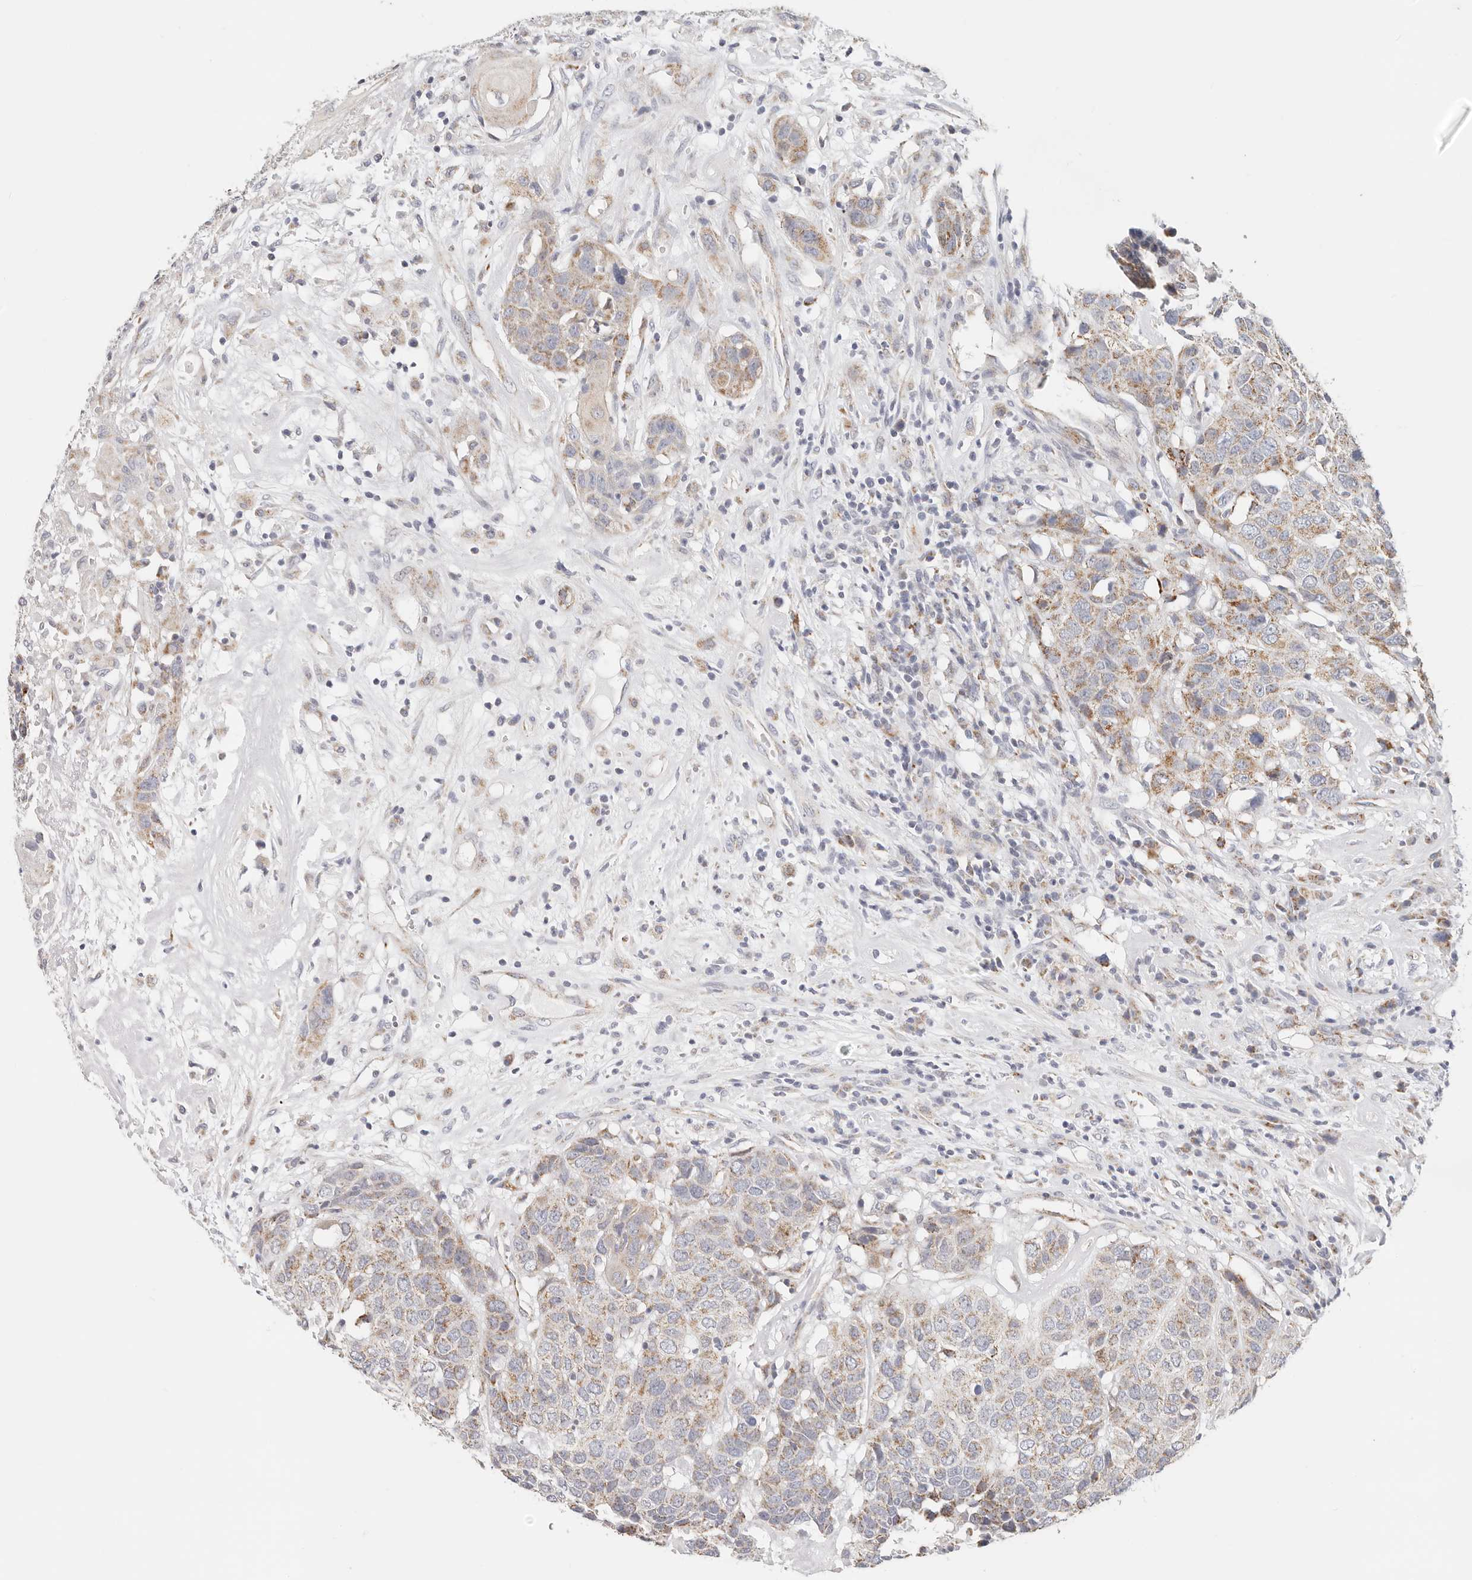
{"staining": {"intensity": "moderate", "quantity": ">75%", "location": "cytoplasmic/membranous"}, "tissue": "head and neck cancer", "cell_type": "Tumor cells", "image_type": "cancer", "snomed": [{"axis": "morphology", "description": "Squamous cell carcinoma, NOS"}, {"axis": "topography", "description": "Head-Neck"}], "caption": "Human head and neck cancer stained with a protein marker exhibits moderate staining in tumor cells.", "gene": "AFDN", "patient": {"sex": "male", "age": 66}}